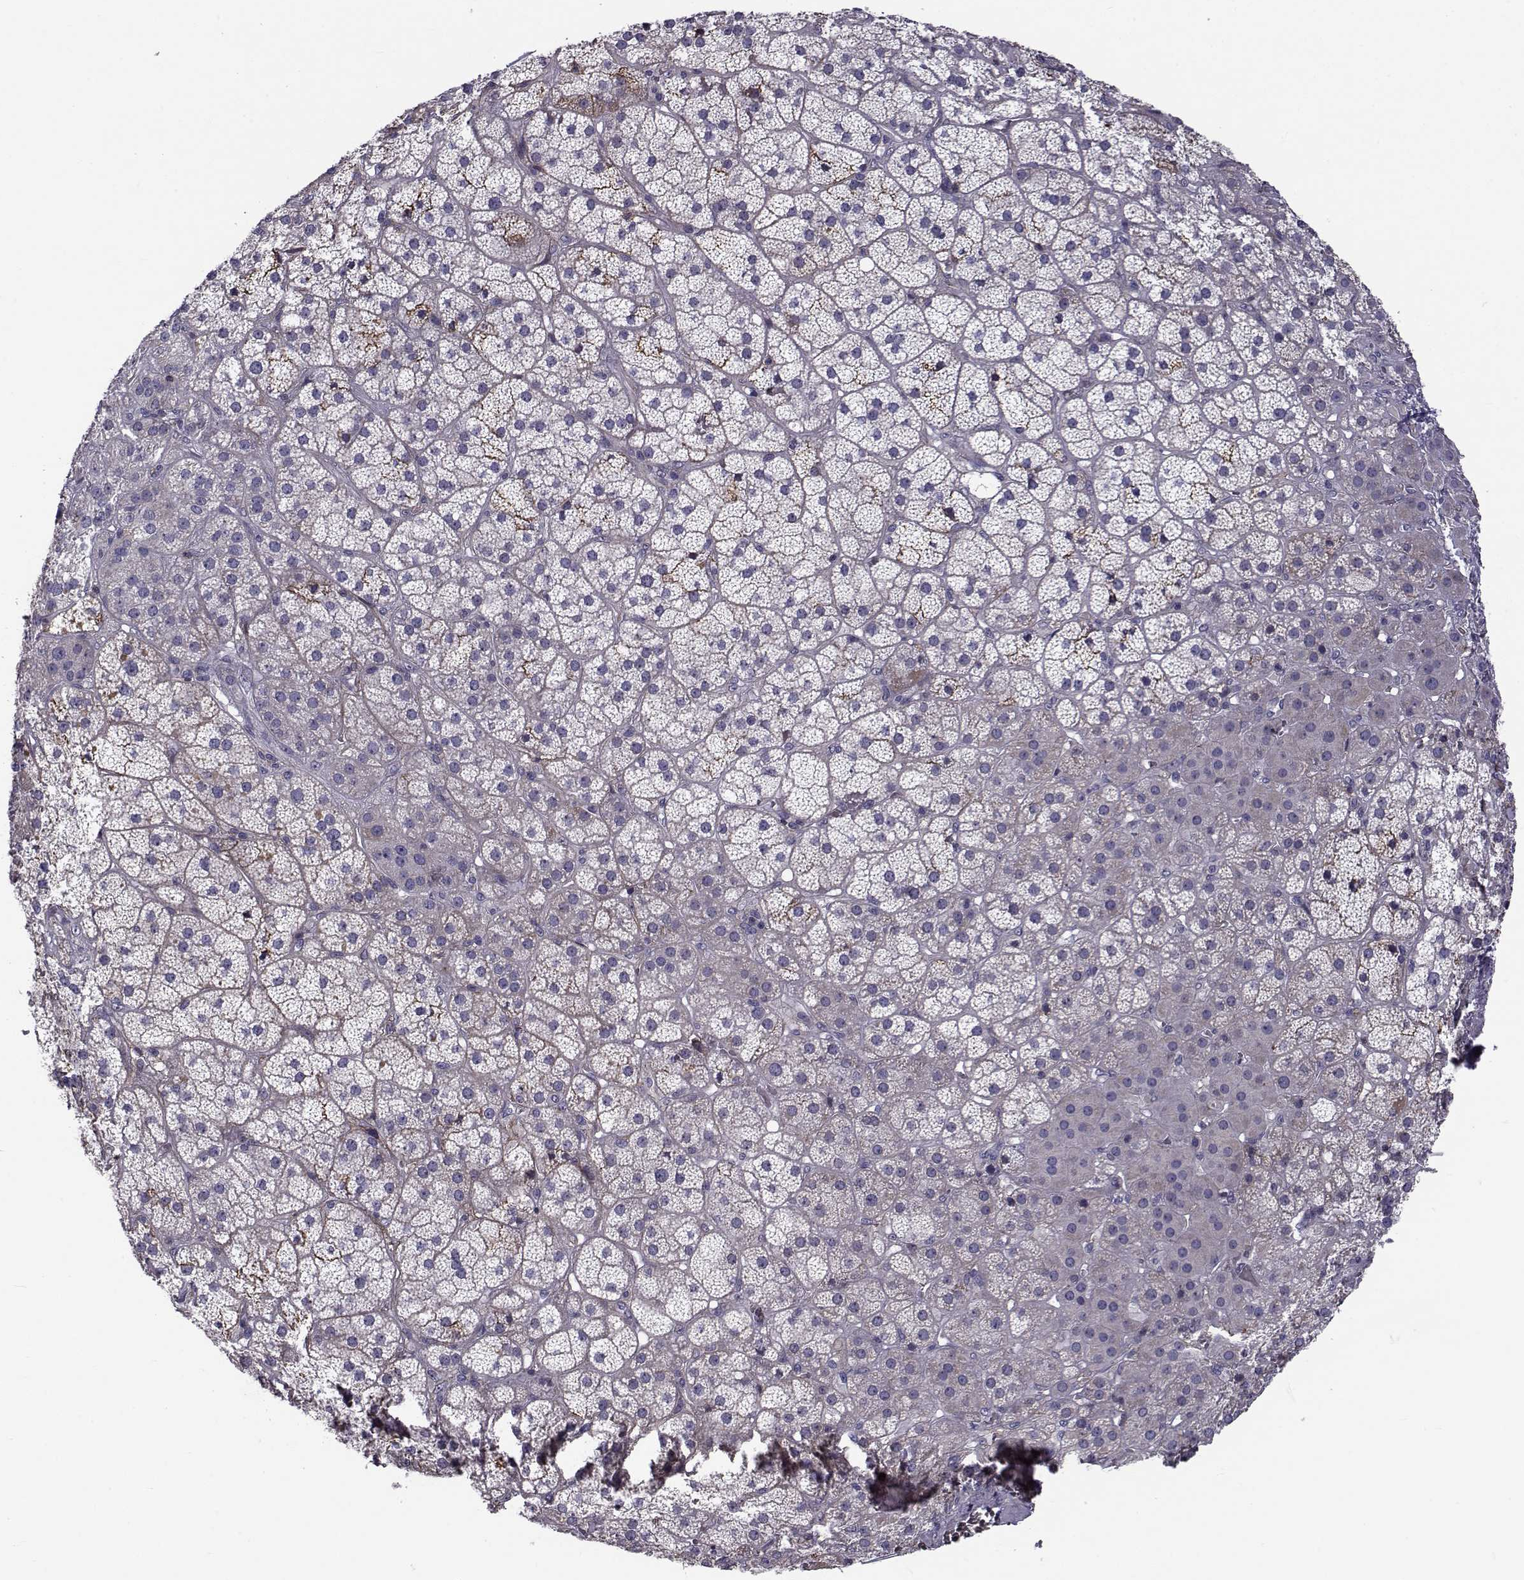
{"staining": {"intensity": "negative", "quantity": "none", "location": "none"}, "tissue": "adrenal gland", "cell_type": "Glandular cells", "image_type": "normal", "snomed": [{"axis": "morphology", "description": "Normal tissue, NOS"}, {"axis": "topography", "description": "Adrenal gland"}], "caption": "Human adrenal gland stained for a protein using IHC demonstrates no positivity in glandular cells.", "gene": "LRRC27", "patient": {"sex": "male", "age": 57}}